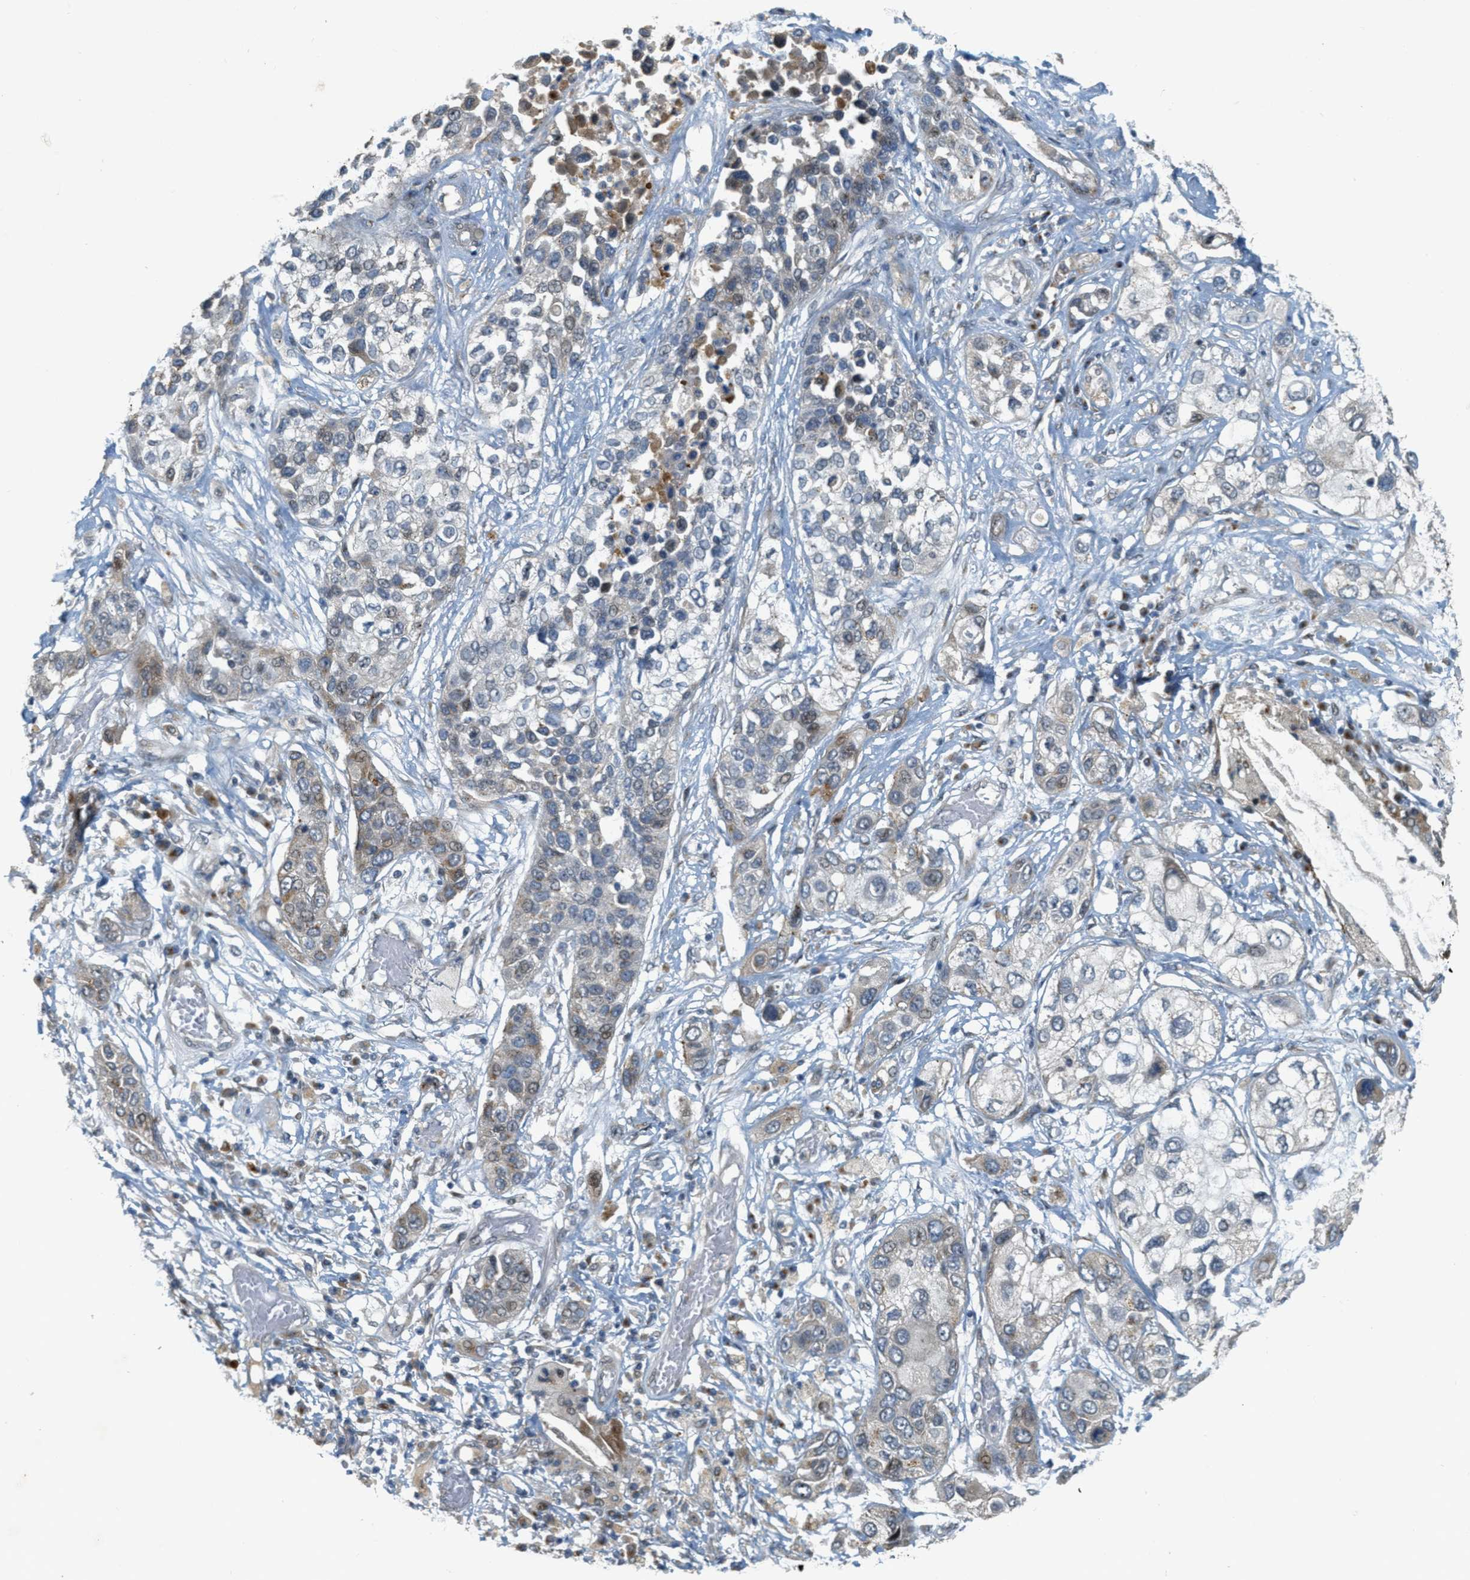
{"staining": {"intensity": "weak", "quantity": "<25%", "location": "cytoplasmic/membranous"}, "tissue": "lung cancer", "cell_type": "Tumor cells", "image_type": "cancer", "snomed": [{"axis": "morphology", "description": "Squamous cell carcinoma, NOS"}, {"axis": "topography", "description": "Lung"}], "caption": "DAB immunohistochemical staining of human squamous cell carcinoma (lung) reveals no significant staining in tumor cells. The staining is performed using DAB (3,3'-diaminobenzidine) brown chromogen with nuclei counter-stained in using hematoxylin.", "gene": "ZFPL1", "patient": {"sex": "male", "age": 71}}